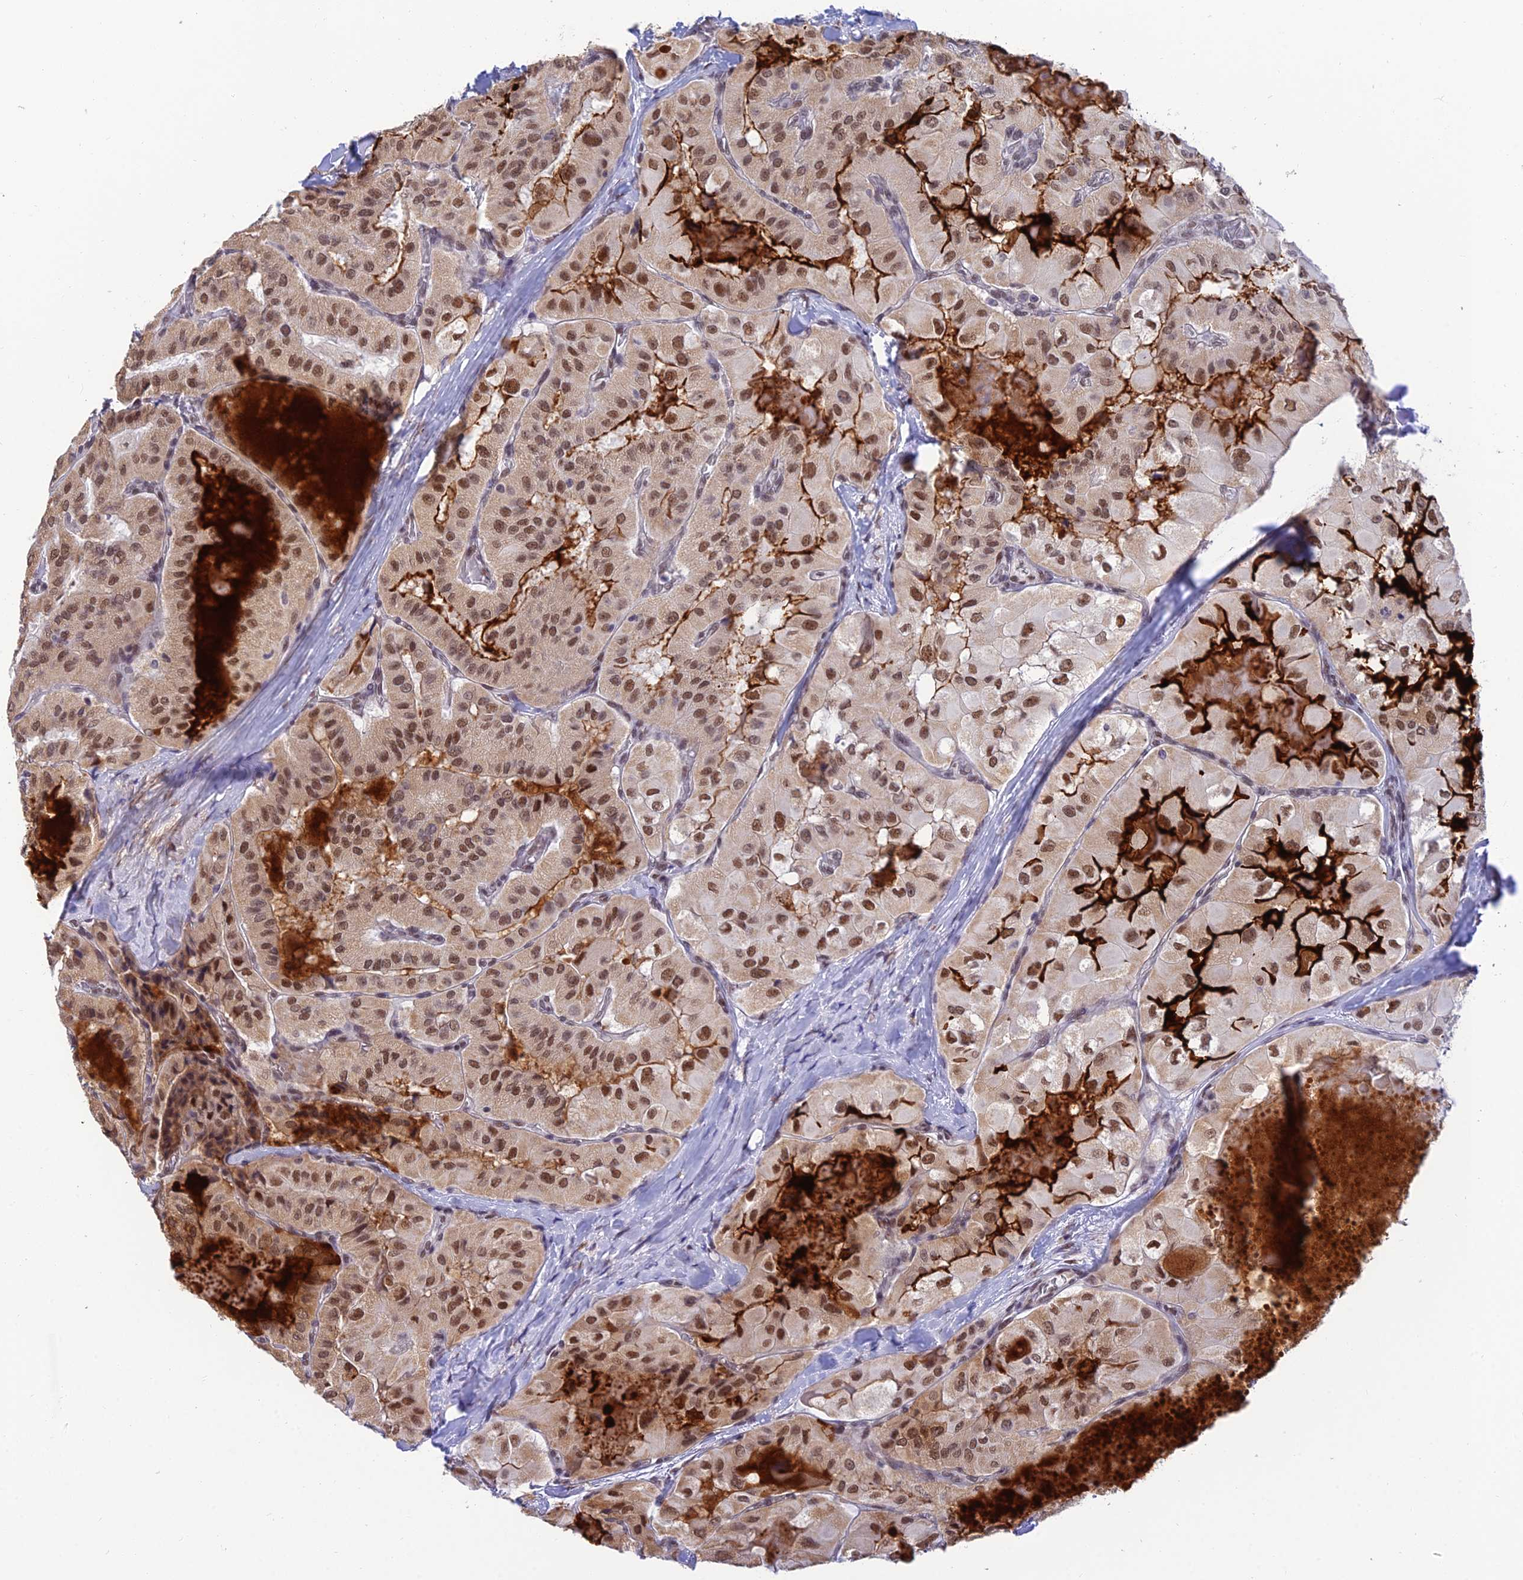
{"staining": {"intensity": "moderate", "quantity": ">75%", "location": "nuclear"}, "tissue": "thyroid cancer", "cell_type": "Tumor cells", "image_type": "cancer", "snomed": [{"axis": "morphology", "description": "Normal tissue, NOS"}, {"axis": "morphology", "description": "Papillary adenocarcinoma, NOS"}, {"axis": "topography", "description": "Thyroid gland"}], "caption": "An IHC image of tumor tissue is shown. Protein staining in brown shows moderate nuclear positivity in thyroid papillary adenocarcinoma within tumor cells. (IHC, brightfield microscopy, high magnification).", "gene": "C2orf49", "patient": {"sex": "female", "age": 59}}